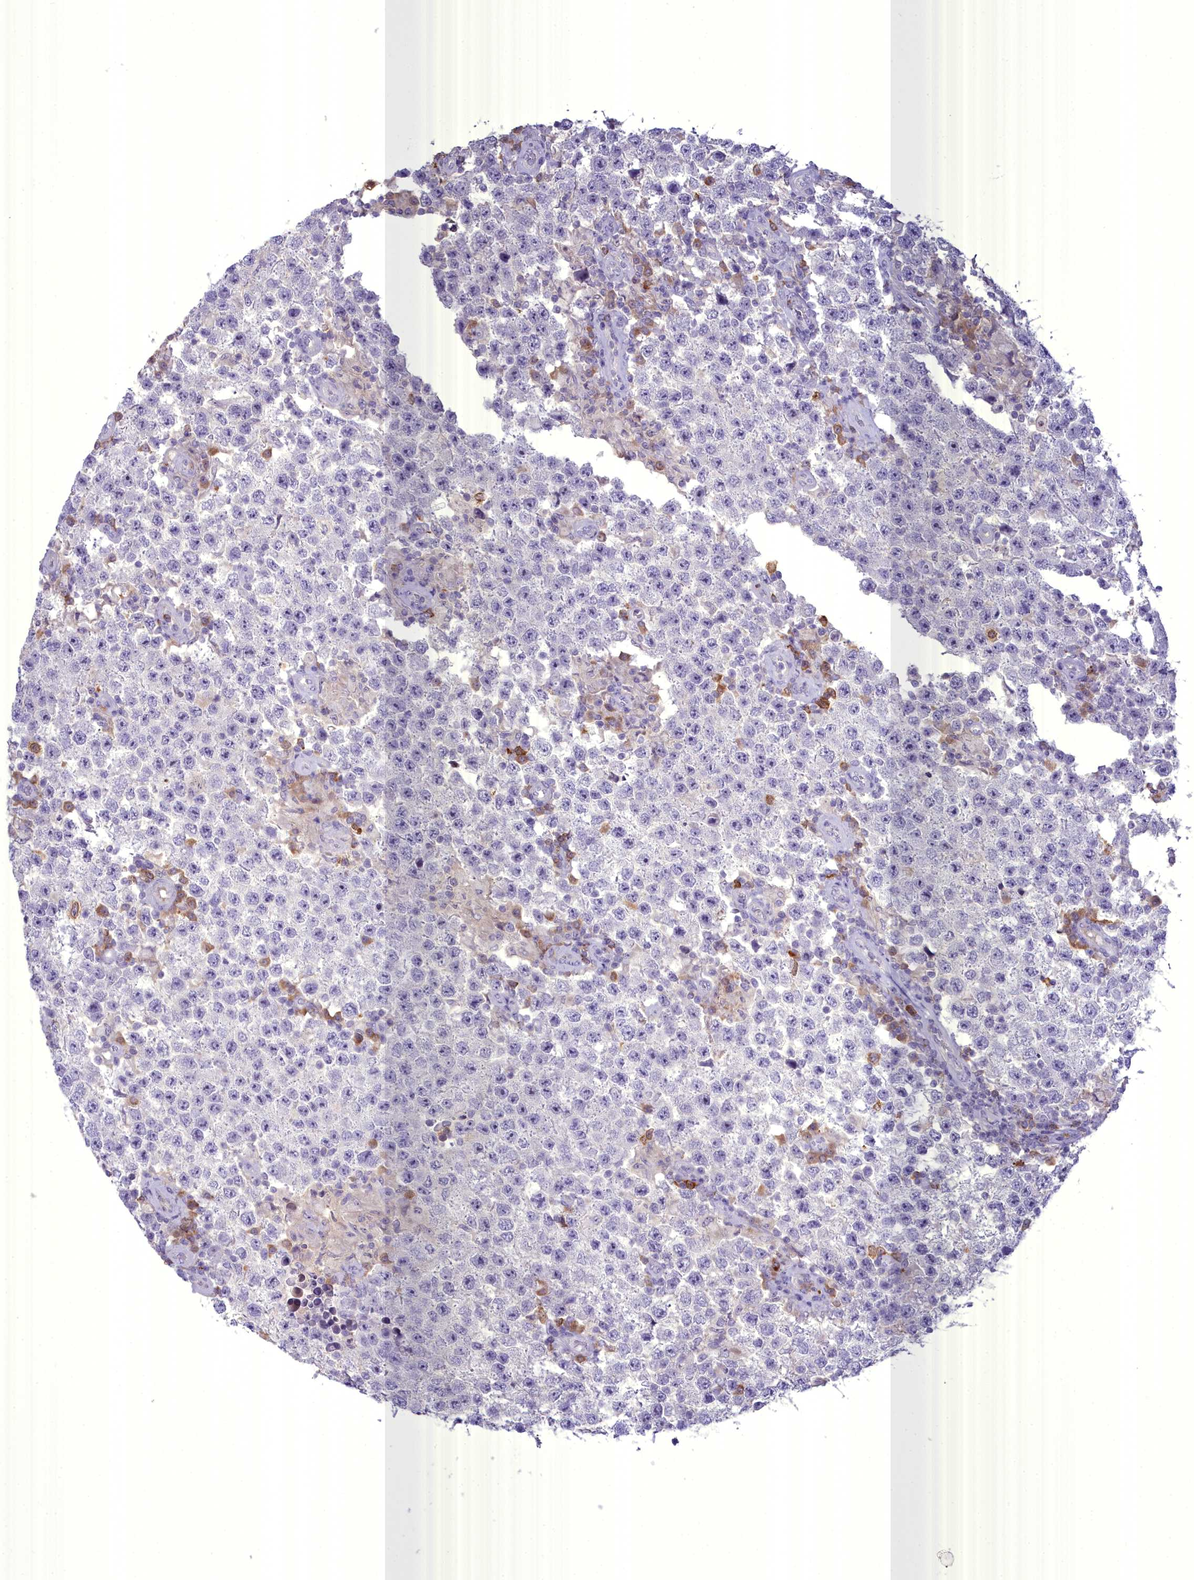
{"staining": {"intensity": "negative", "quantity": "none", "location": "none"}, "tissue": "testis cancer", "cell_type": "Tumor cells", "image_type": "cancer", "snomed": [{"axis": "morphology", "description": "Normal tissue, NOS"}, {"axis": "morphology", "description": "Urothelial carcinoma, High grade"}, {"axis": "morphology", "description": "Seminoma, NOS"}, {"axis": "morphology", "description": "Carcinoma, Embryonal, NOS"}, {"axis": "topography", "description": "Urinary bladder"}, {"axis": "topography", "description": "Testis"}], "caption": "This is a image of immunohistochemistry staining of testis cancer, which shows no positivity in tumor cells.", "gene": "BLNK", "patient": {"sex": "male", "age": 41}}